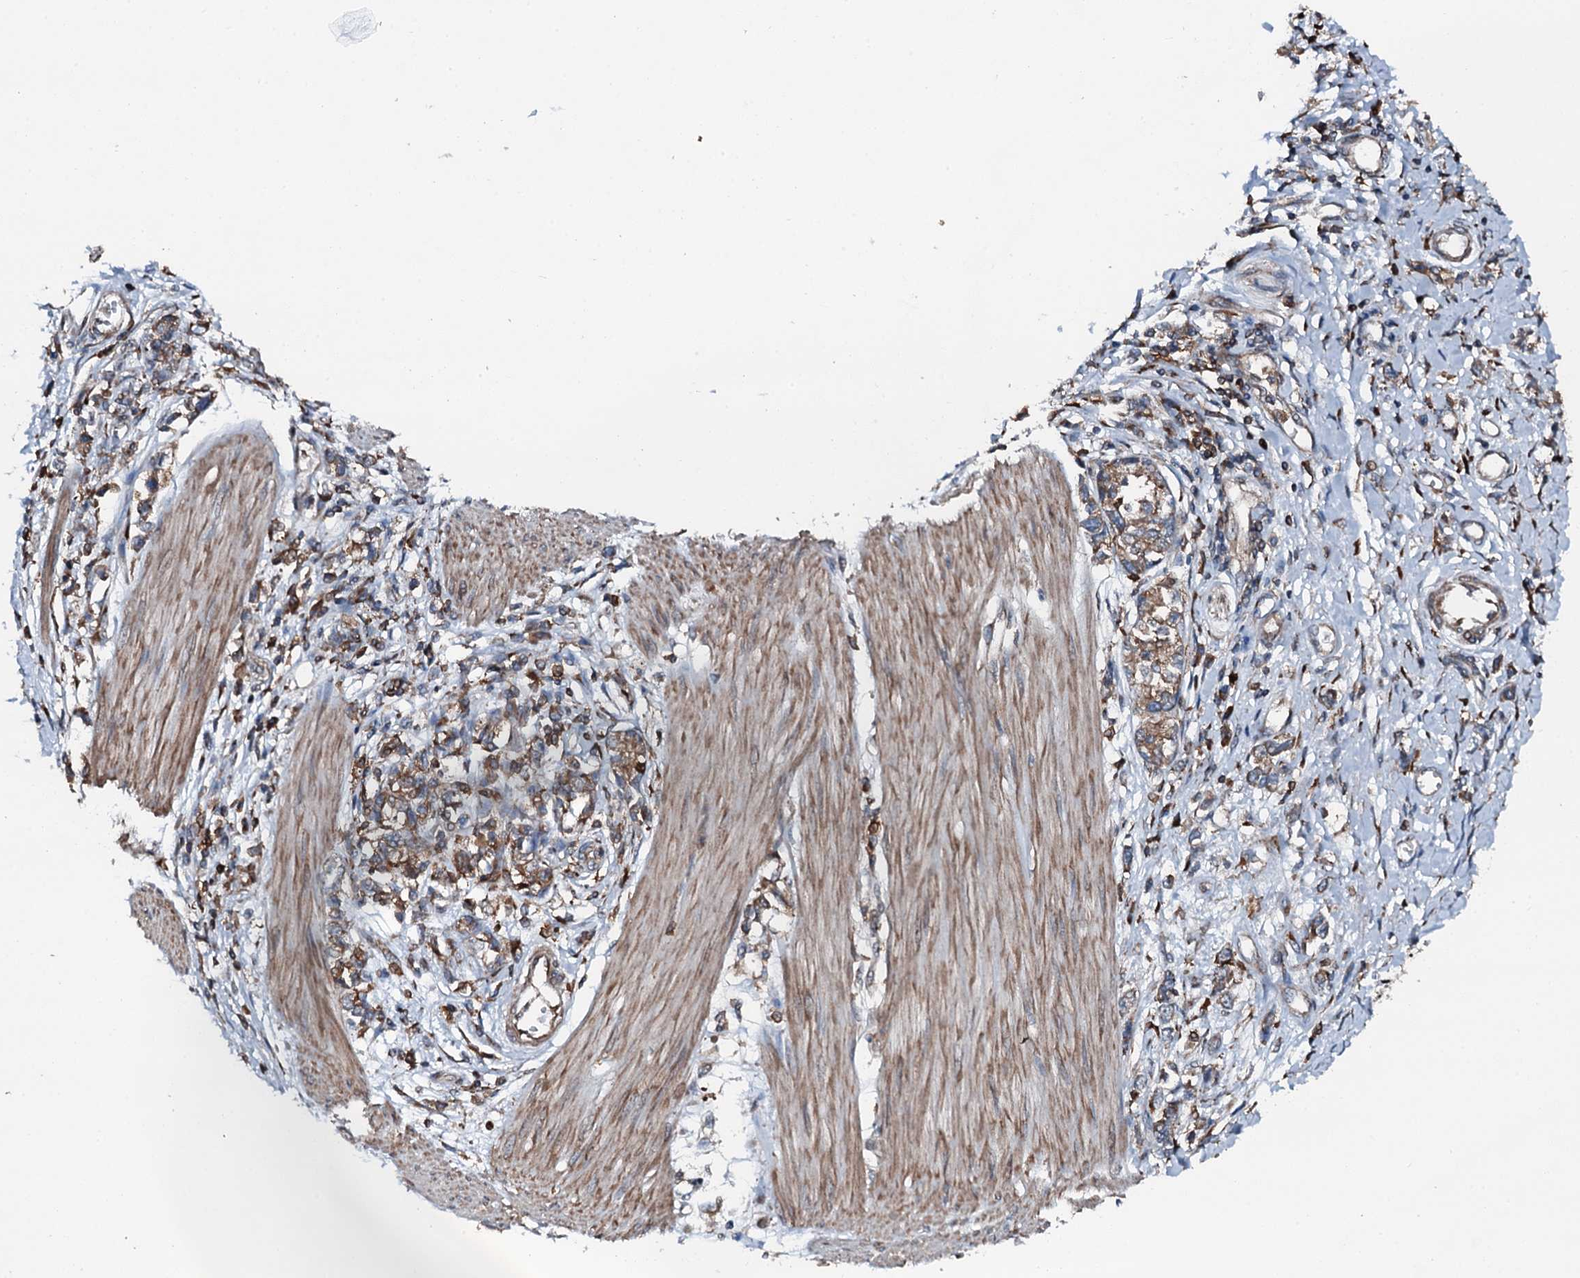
{"staining": {"intensity": "moderate", "quantity": ">75%", "location": "cytoplasmic/membranous"}, "tissue": "stomach cancer", "cell_type": "Tumor cells", "image_type": "cancer", "snomed": [{"axis": "morphology", "description": "Adenocarcinoma, NOS"}, {"axis": "topography", "description": "Stomach"}], "caption": "A high-resolution histopathology image shows immunohistochemistry (IHC) staining of stomach cancer (adenocarcinoma), which shows moderate cytoplasmic/membranous staining in approximately >75% of tumor cells. (brown staining indicates protein expression, while blue staining denotes nuclei).", "gene": "EDC4", "patient": {"sex": "female", "age": 76}}